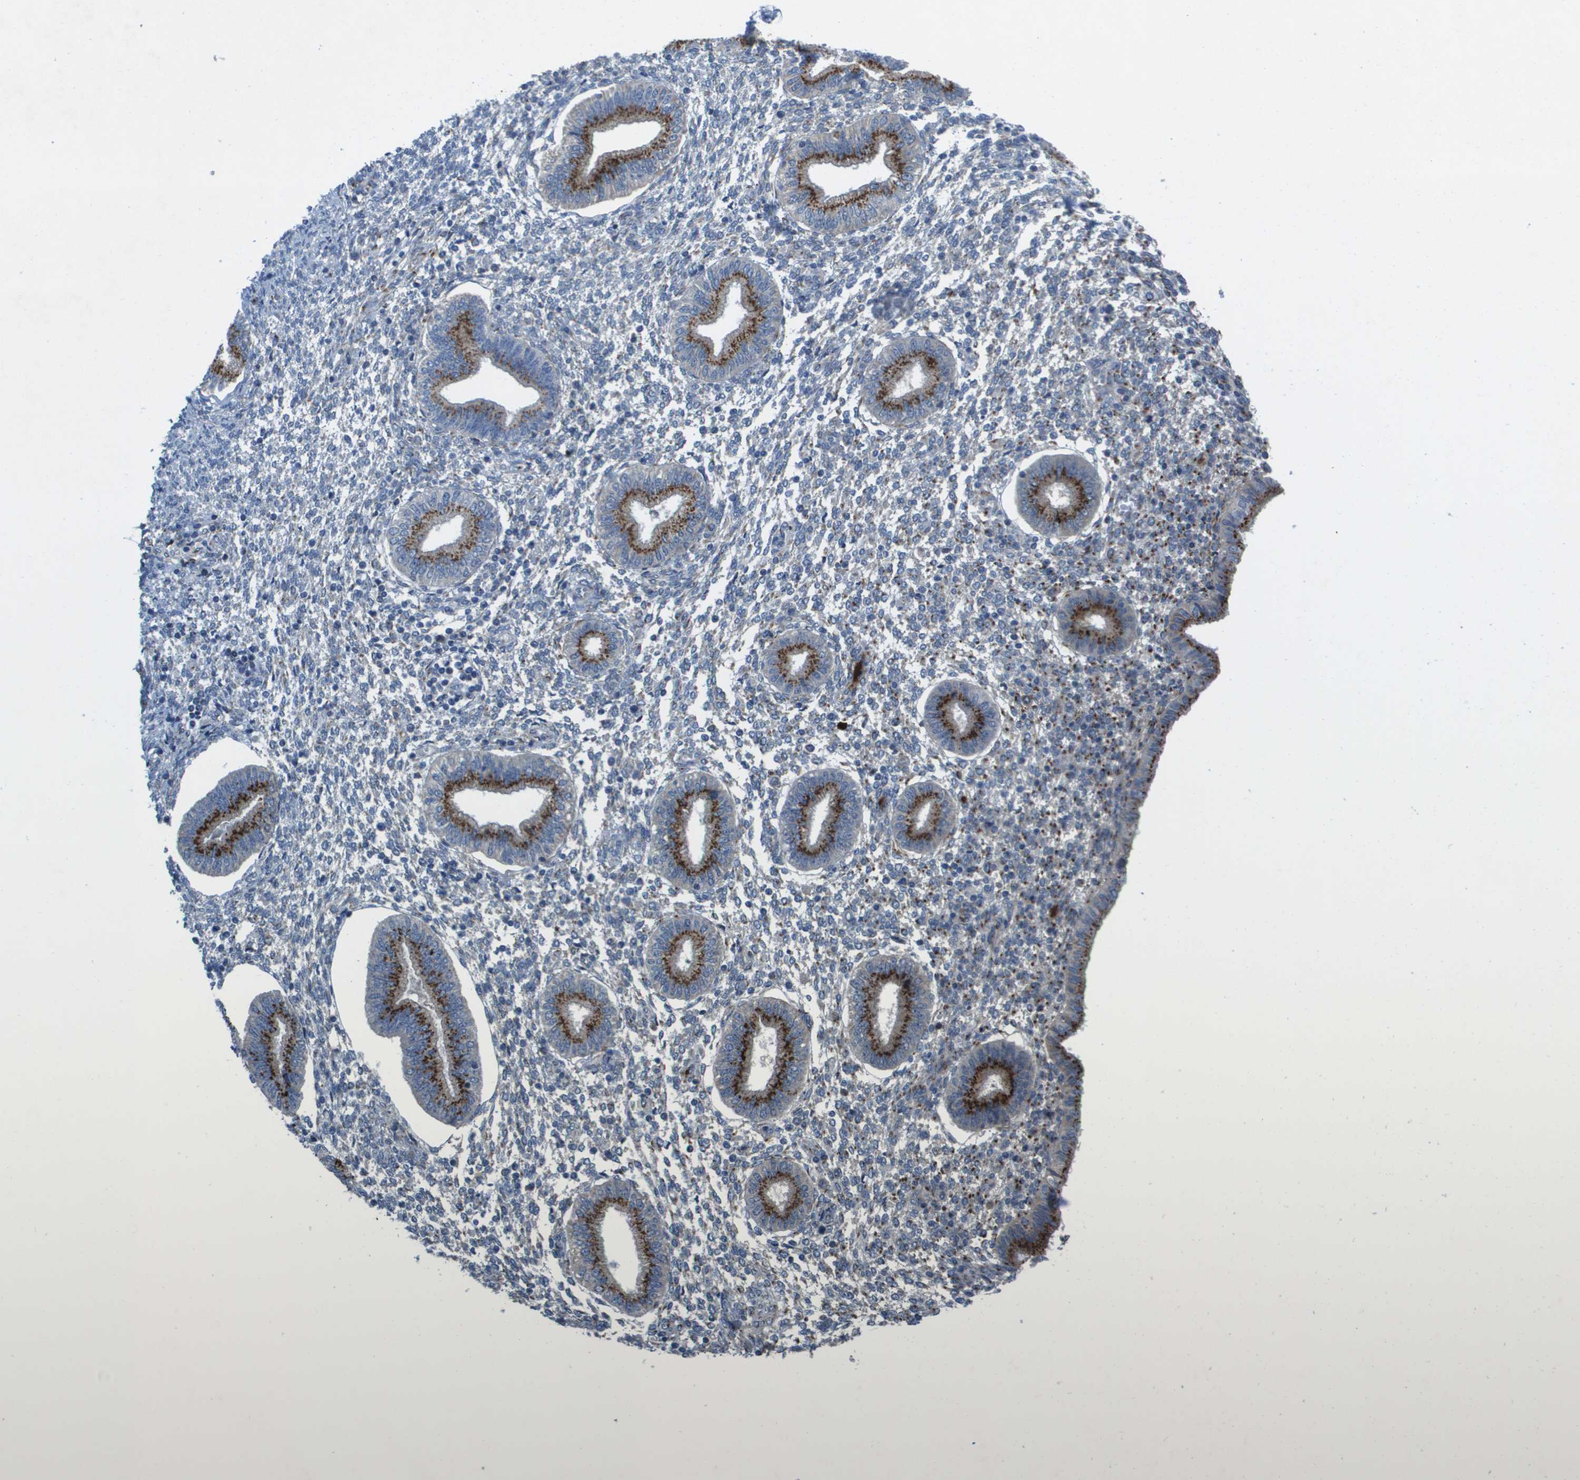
{"staining": {"intensity": "negative", "quantity": "none", "location": "none"}, "tissue": "endometrium", "cell_type": "Cells in endometrial stroma", "image_type": "normal", "snomed": [{"axis": "morphology", "description": "Normal tissue, NOS"}, {"axis": "topography", "description": "Endometrium"}], "caption": "The immunohistochemistry (IHC) histopathology image has no significant expression in cells in endometrial stroma of endometrium.", "gene": "QSOX2", "patient": {"sex": "female", "age": 50}}